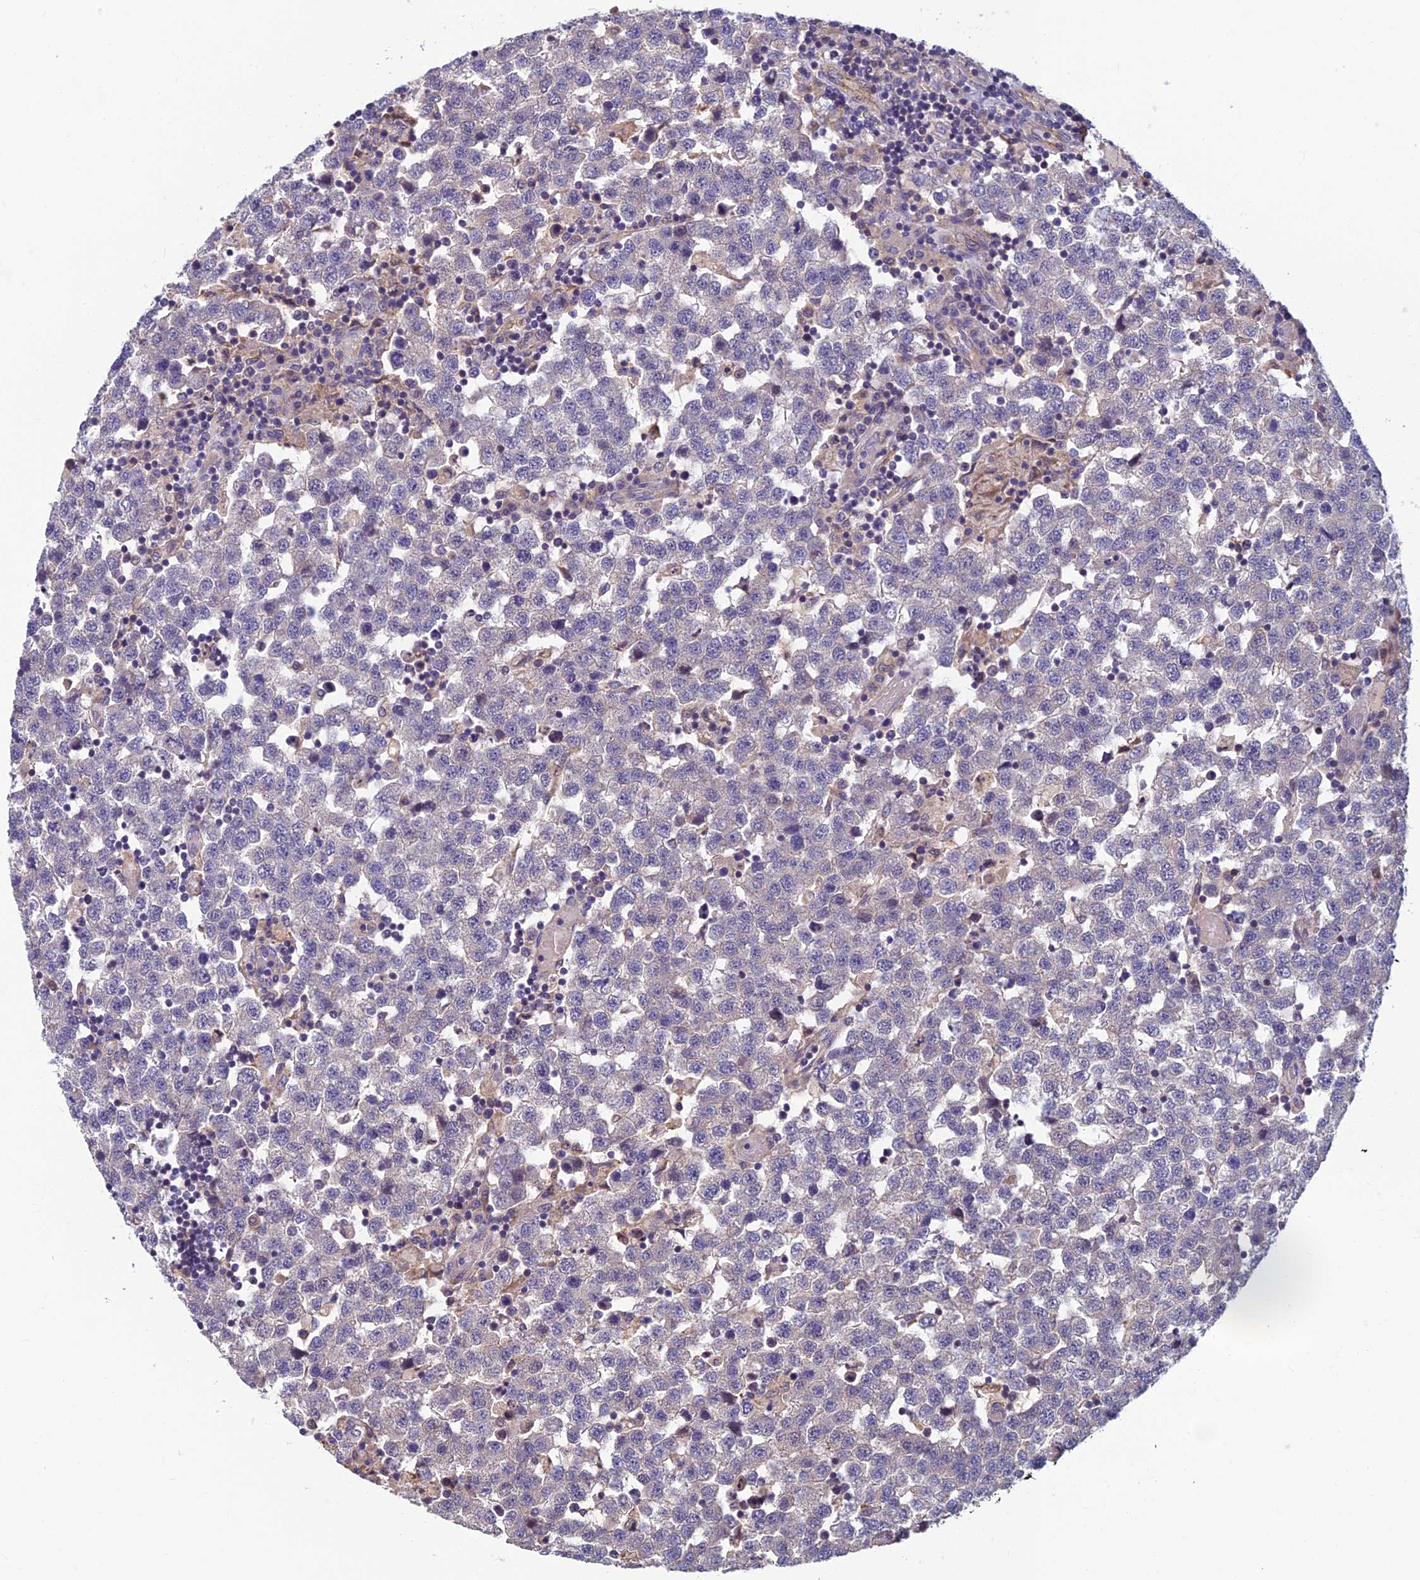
{"staining": {"intensity": "negative", "quantity": "none", "location": "none"}, "tissue": "testis cancer", "cell_type": "Tumor cells", "image_type": "cancer", "snomed": [{"axis": "morphology", "description": "Seminoma, NOS"}, {"axis": "topography", "description": "Testis"}], "caption": "Tumor cells are negative for brown protein staining in seminoma (testis).", "gene": "HECA", "patient": {"sex": "male", "age": 34}}